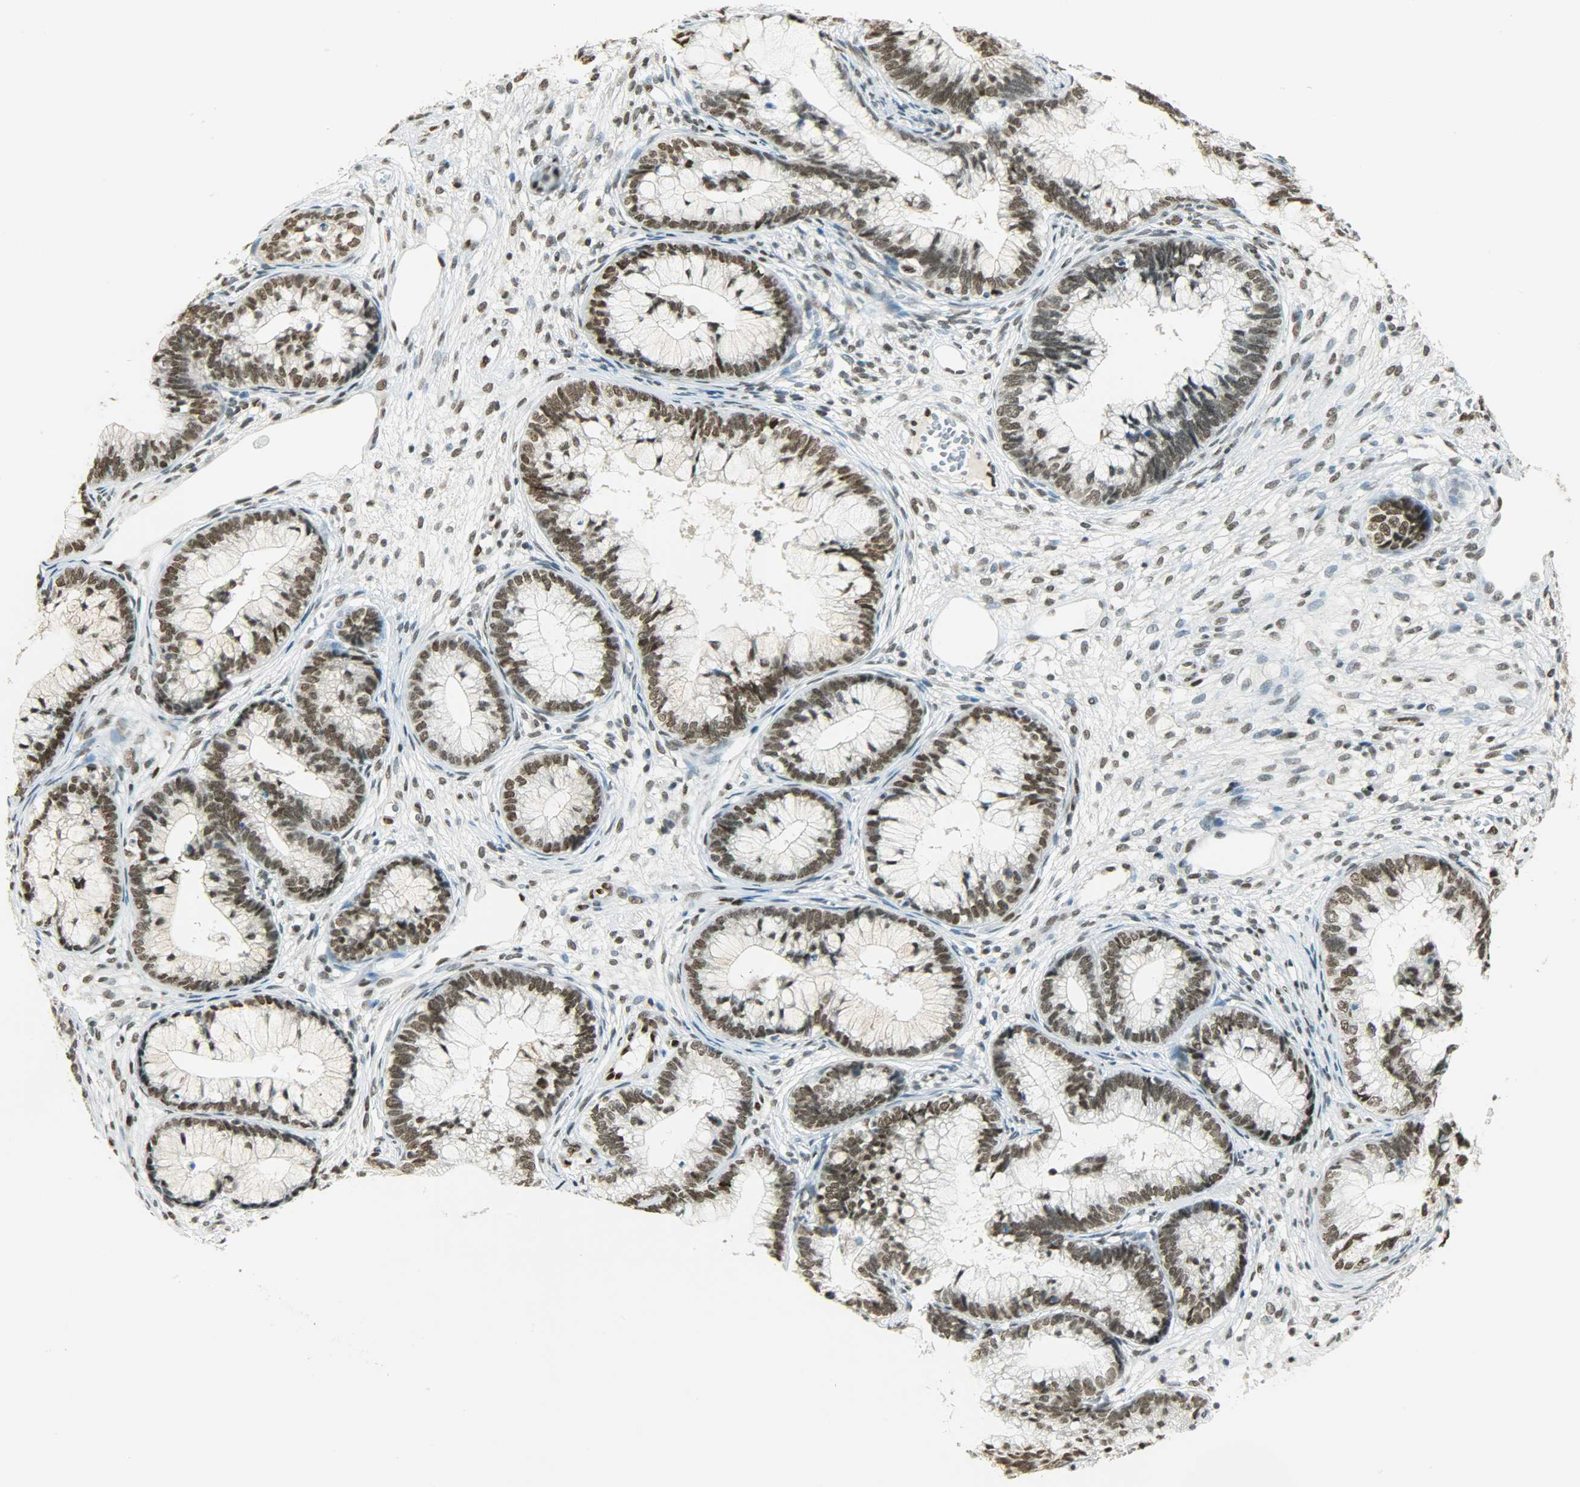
{"staining": {"intensity": "strong", "quantity": ">75%", "location": "nuclear"}, "tissue": "cervical cancer", "cell_type": "Tumor cells", "image_type": "cancer", "snomed": [{"axis": "morphology", "description": "Adenocarcinoma, NOS"}, {"axis": "topography", "description": "Cervix"}], "caption": "Immunohistochemical staining of human adenocarcinoma (cervical) shows strong nuclear protein staining in approximately >75% of tumor cells.", "gene": "MYEF2", "patient": {"sex": "female", "age": 44}}